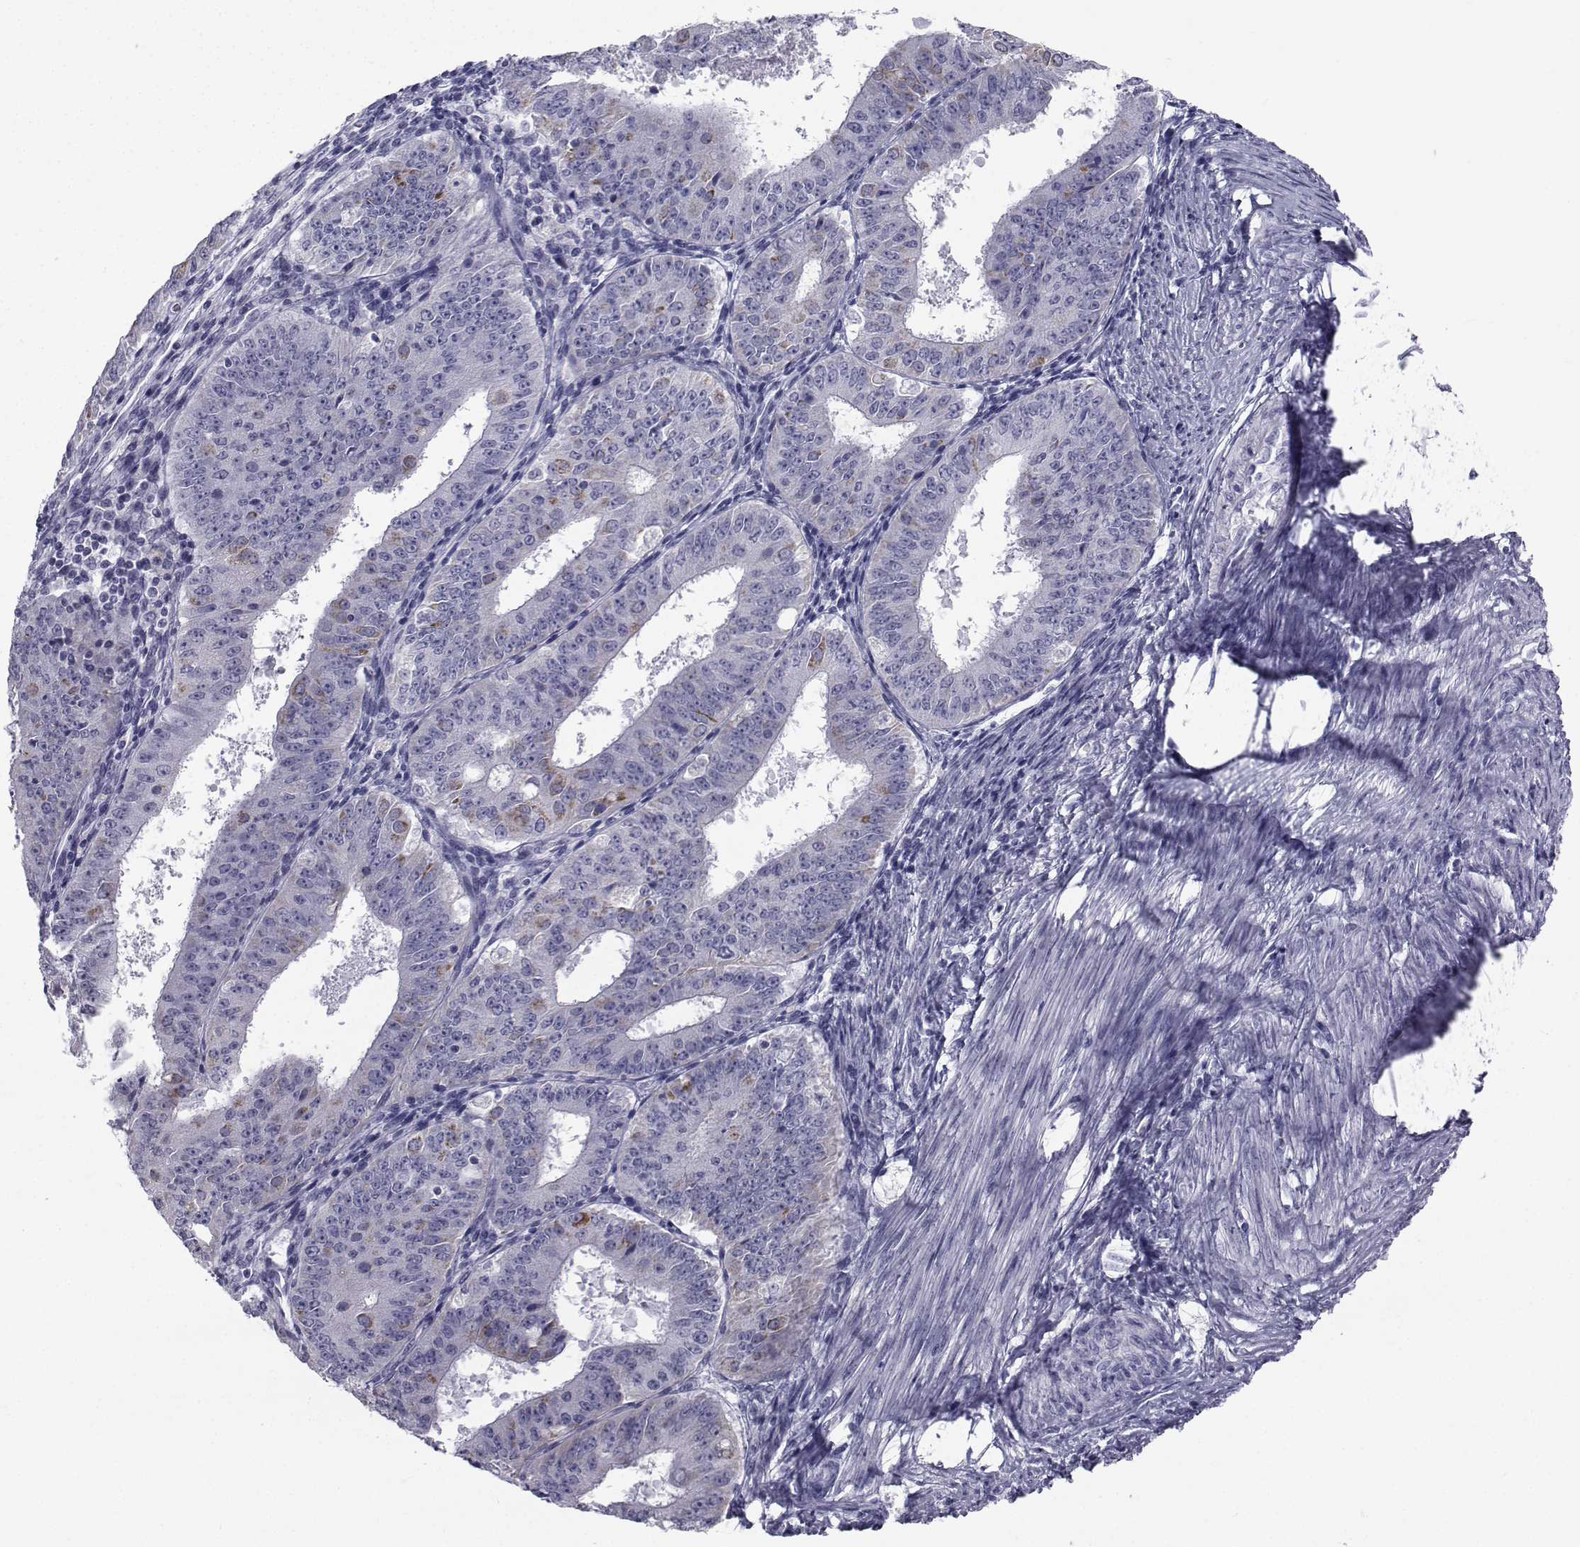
{"staining": {"intensity": "strong", "quantity": "<25%", "location": "cytoplasmic/membranous"}, "tissue": "ovarian cancer", "cell_type": "Tumor cells", "image_type": "cancer", "snomed": [{"axis": "morphology", "description": "Carcinoma, endometroid"}, {"axis": "topography", "description": "Ovary"}], "caption": "Endometroid carcinoma (ovarian) tissue exhibits strong cytoplasmic/membranous positivity in approximately <25% of tumor cells Ihc stains the protein in brown and the nuclei are stained blue.", "gene": "FDXR", "patient": {"sex": "female", "age": 42}}